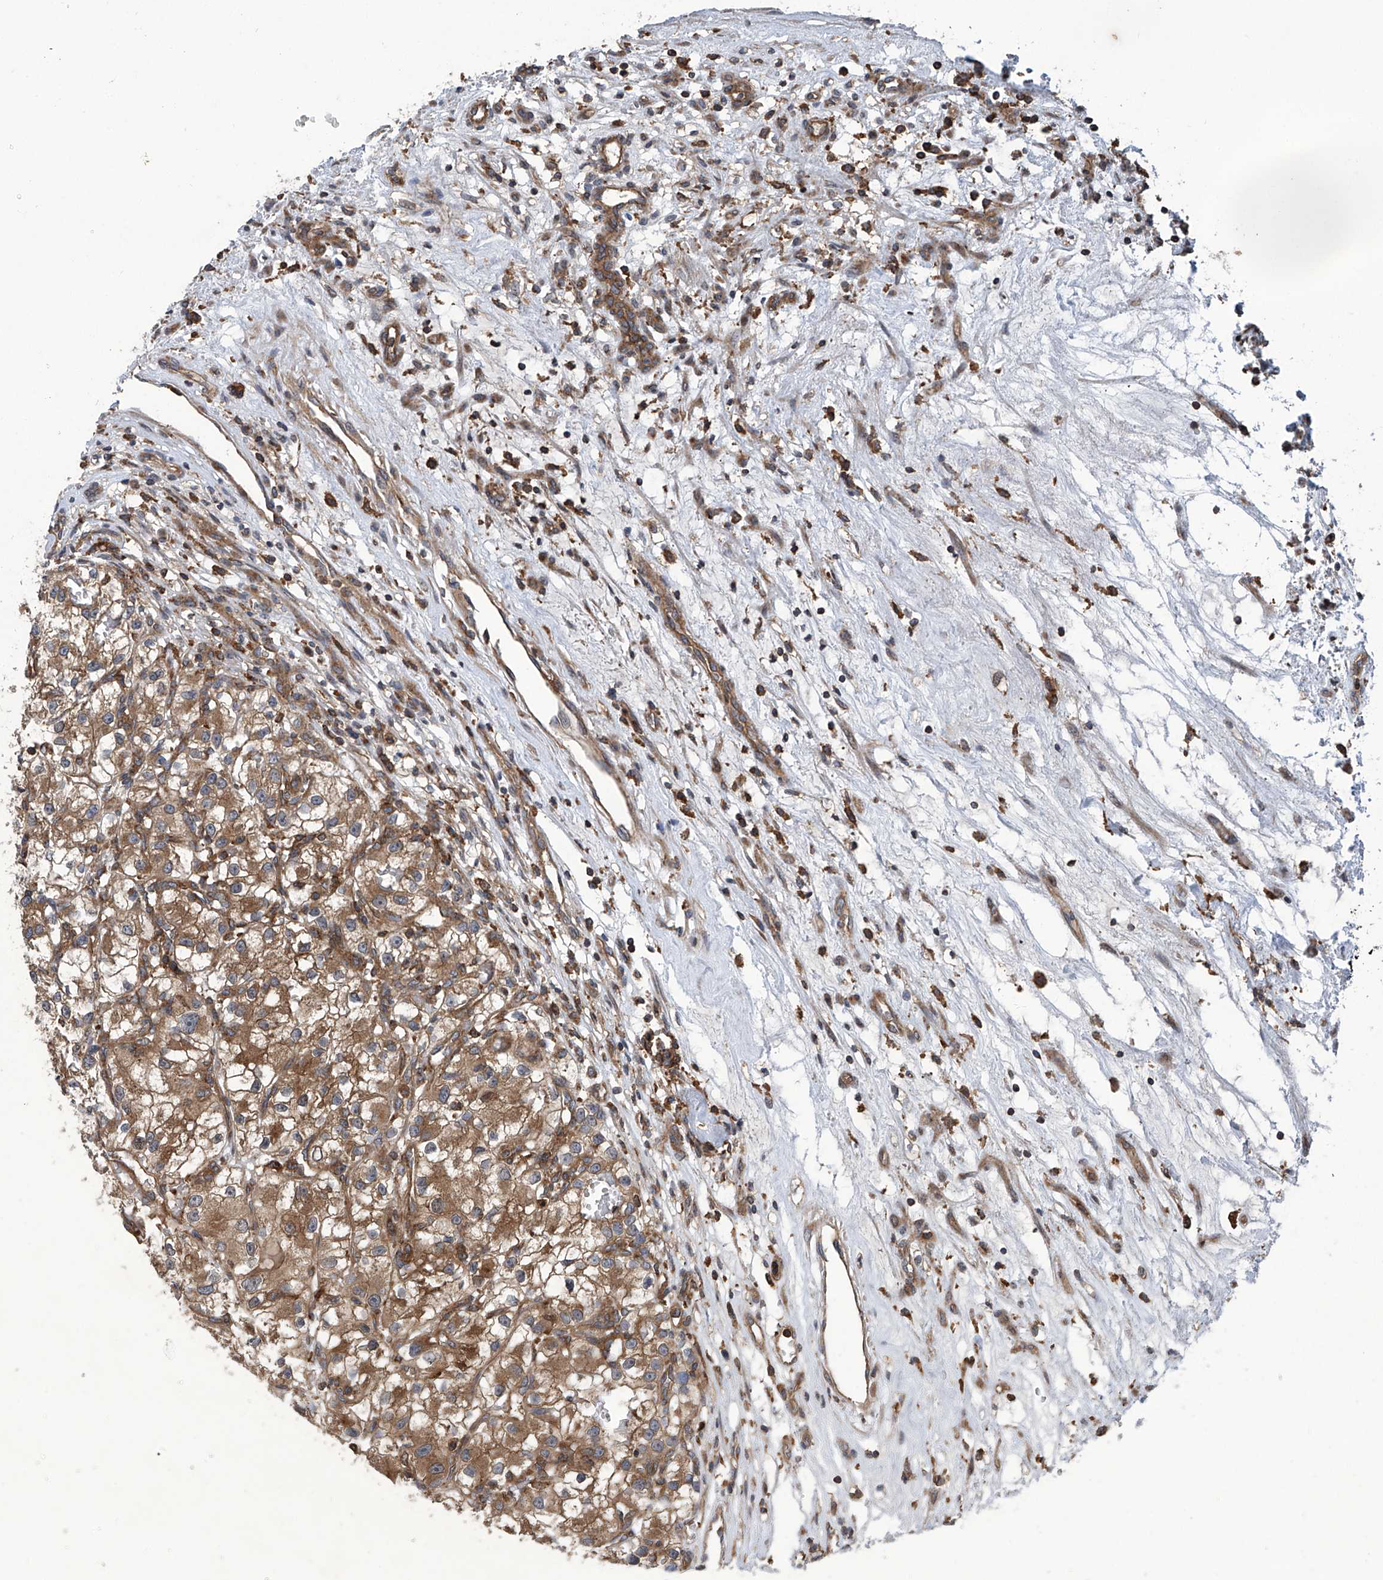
{"staining": {"intensity": "moderate", "quantity": ">75%", "location": "cytoplasmic/membranous"}, "tissue": "renal cancer", "cell_type": "Tumor cells", "image_type": "cancer", "snomed": [{"axis": "morphology", "description": "Adenocarcinoma, NOS"}, {"axis": "topography", "description": "Kidney"}], "caption": "An IHC image of neoplastic tissue is shown. Protein staining in brown labels moderate cytoplasmic/membranous positivity in renal cancer (adenocarcinoma) within tumor cells. The protein of interest is shown in brown color, while the nuclei are stained blue.", "gene": "SMAP1", "patient": {"sex": "female", "age": 57}}